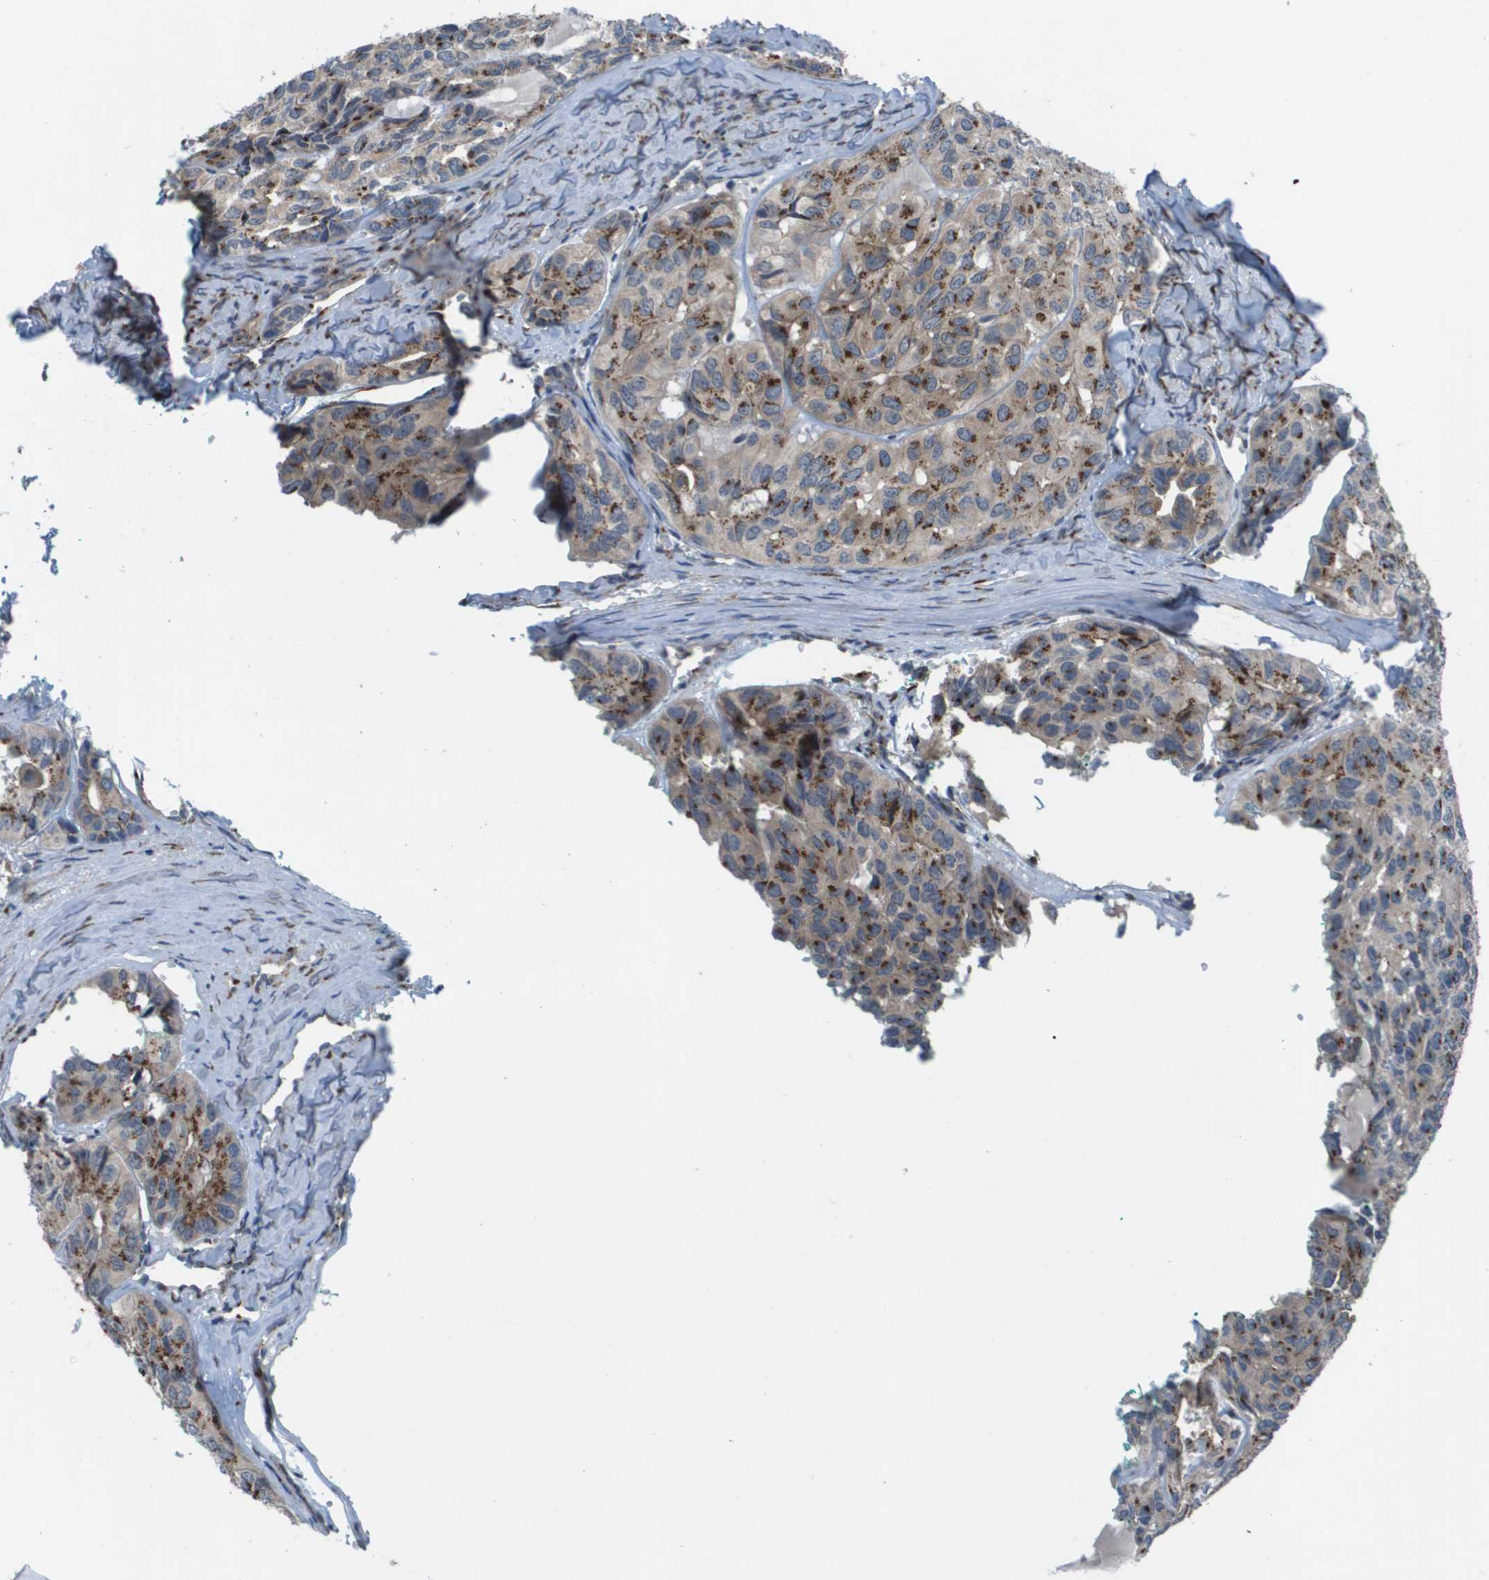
{"staining": {"intensity": "strong", "quantity": ">75%", "location": "cytoplasmic/membranous"}, "tissue": "head and neck cancer", "cell_type": "Tumor cells", "image_type": "cancer", "snomed": [{"axis": "morphology", "description": "Adenocarcinoma, NOS"}, {"axis": "topography", "description": "Salivary gland, NOS"}, {"axis": "topography", "description": "Head-Neck"}], "caption": "A brown stain shows strong cytoplasmic/membranous expression of a protein in adenocarcinoma (head and neck) tumor cells. Using DAB (brown) and hematoxylin (blue) stains, captured at high magnification using brightfield microscopy.", "gene": "QSOX2", "patient": {"sex": "female", "age": 76}}